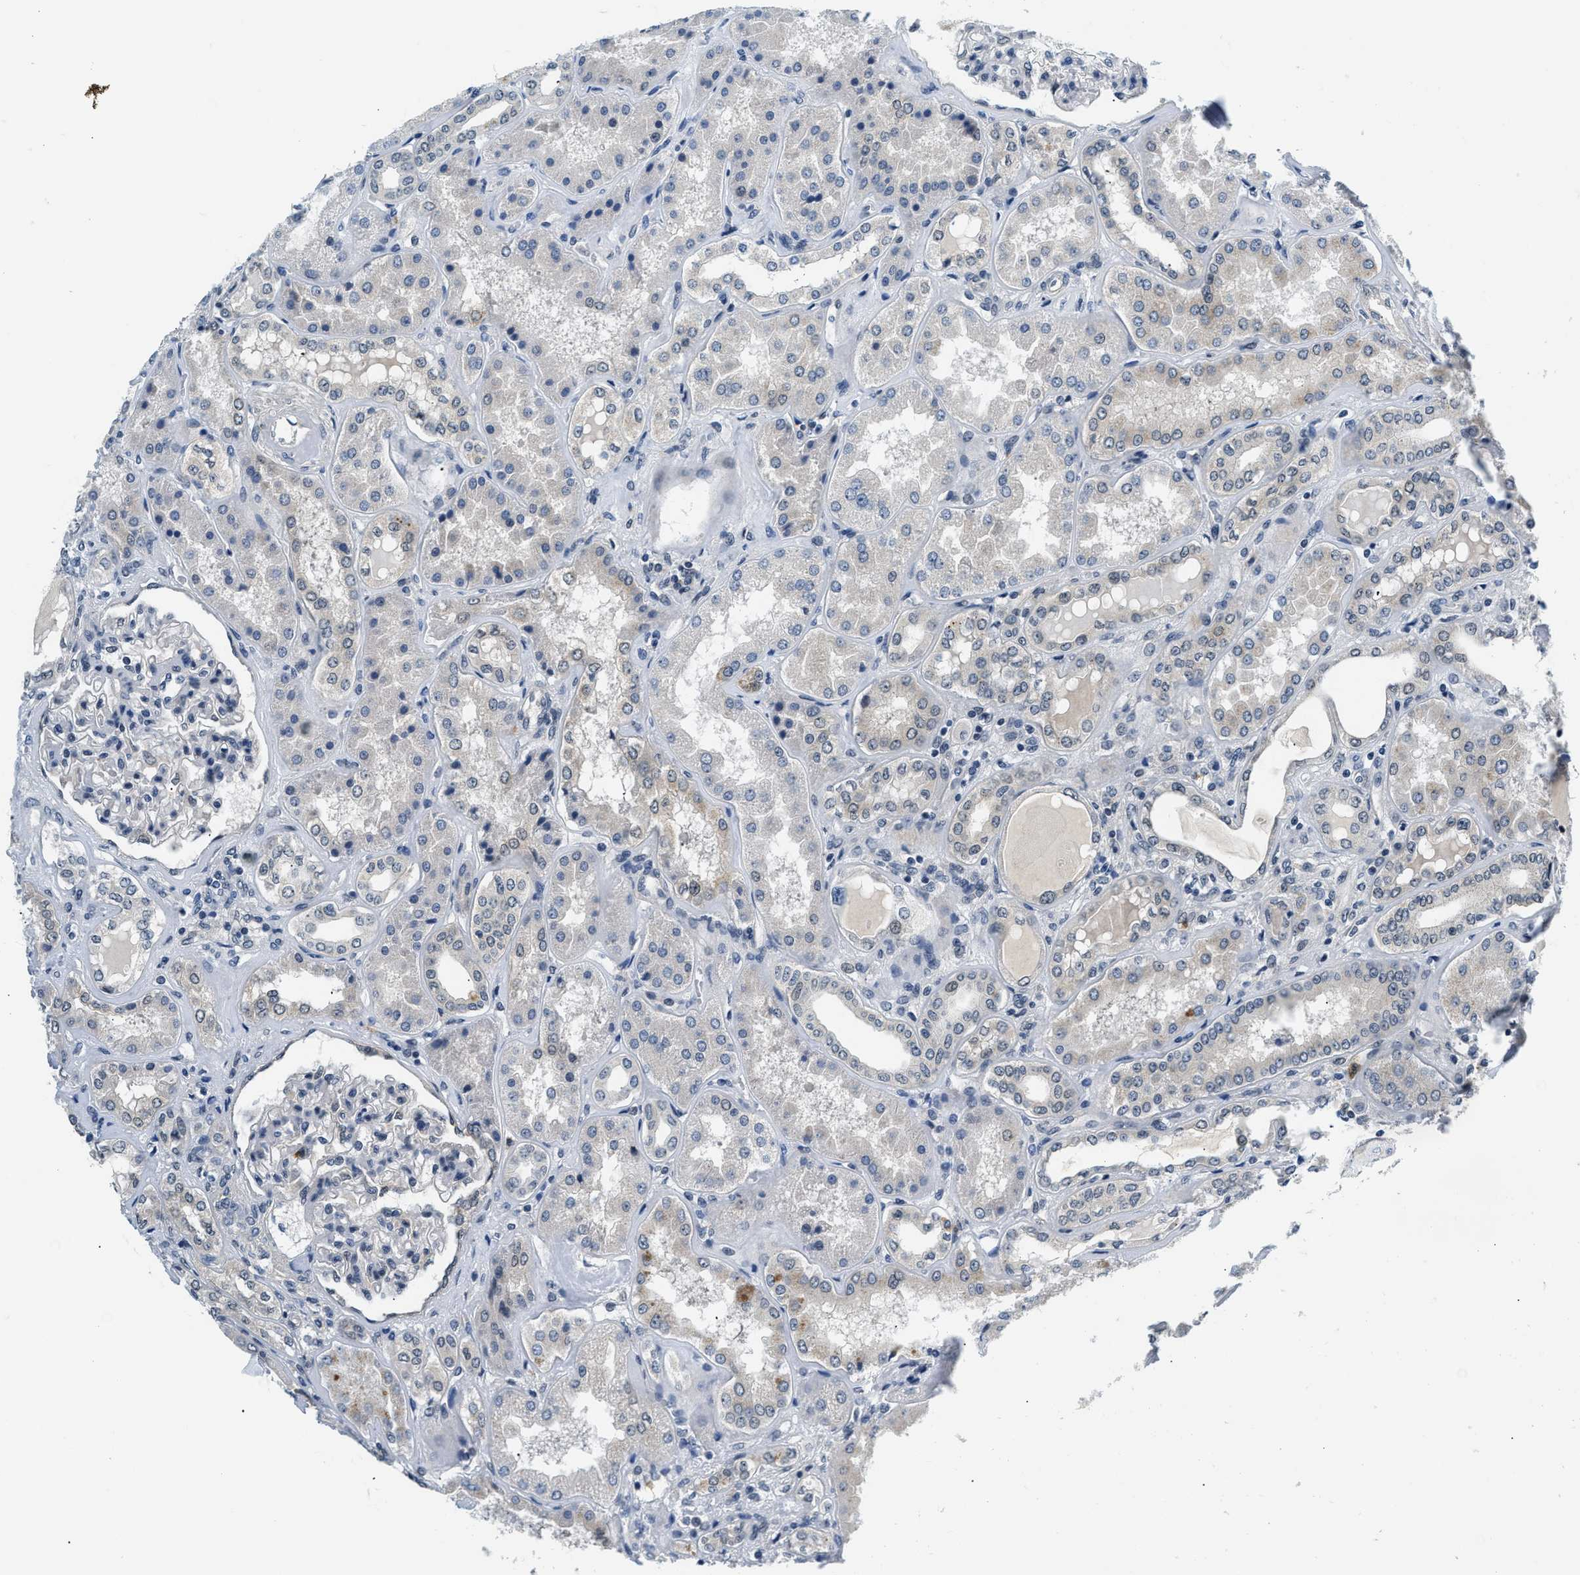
{"staining": {"intensity": "weak", "quantity": "25%-75%", "location": "nuclear"}, "tissue": "kidney", "cell_type": "Cells in glomeruli", "image_type": "normal", "snomed": [{"axis": "morphology", "description": "Normal tissue, NOS"}, {"axis": "topography", "description": "Kidney"}], "caption": "Immunohistochemical staining of normal human kidney displays low levels of weak nuclear staining in about 25%-75% of cells in glomeruli.", "gene": "SMAD4", "patient": {"sex": "female", "age": 56}}